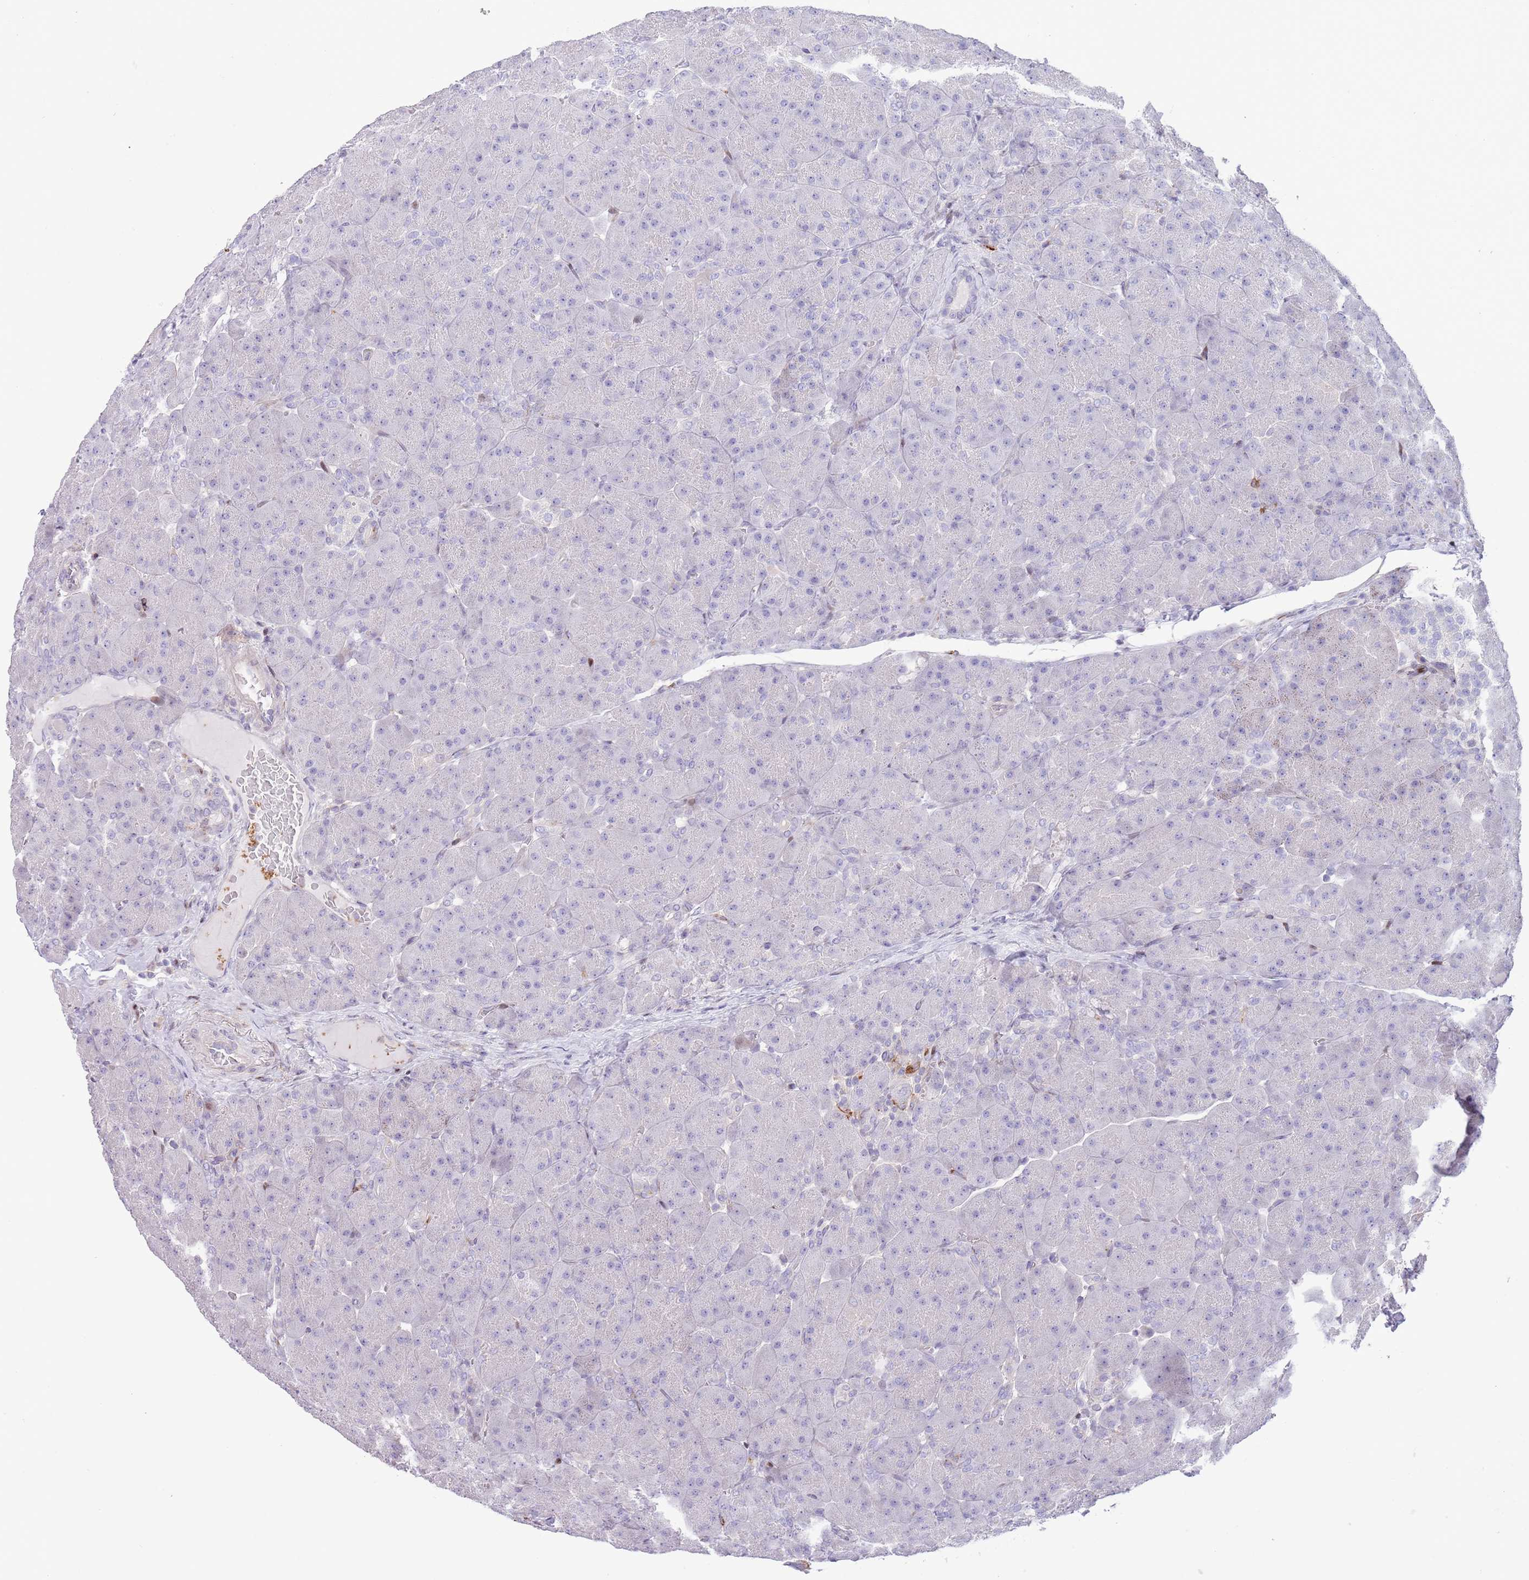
{"staining": {"intensity": "negative", "quantity": "none", "location": "none"}, "tissue": "pancreas", "cell_type": "Exocrine glandular cells", "image_type": "normal", "snomed": [{"axis": "morphology", "description": "Normal tissue, NOS"}, {"axis": "topography", "description": "Pancreas"}], "caption": "IHC photomicrograph of unremarkable pancreas stained for a protein (brown), which demonstrates no expression in exocrine glandular cells.", "gene": "ANO8", "patient": {"sex": "male", "age": 66}}